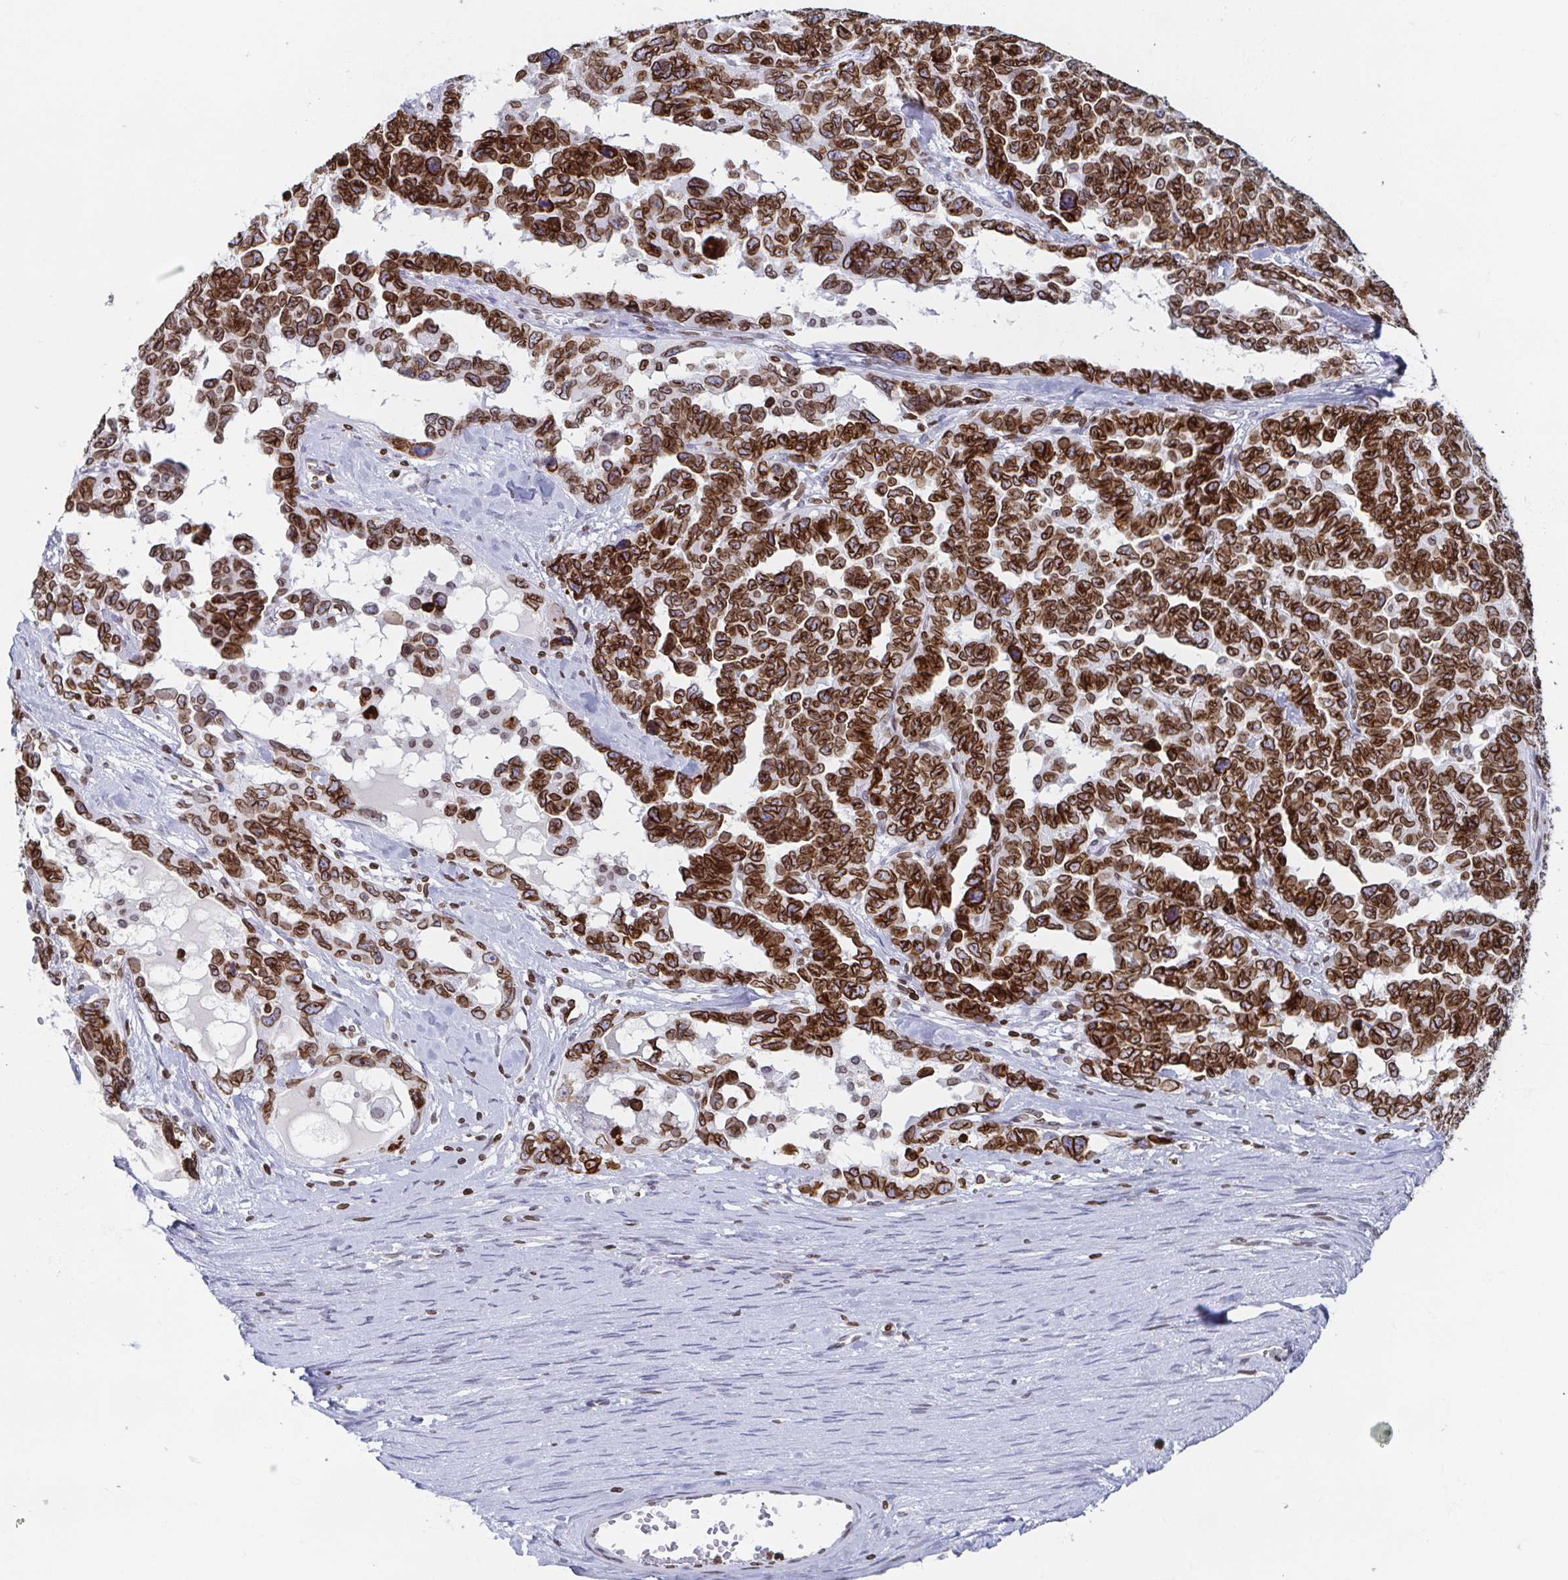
{"staining": {"intensity": "strong", "quantity": ">75%", "location": "cytoplasmic/membranous,nuclear"}, "tissue": "ovarian cancer", "cell_type": "Tumor cells", "image_type": "cancer", "snomed": [{"axis": "morphology", "description": "Cystadenocarcinoma, serous, NOS"}, {"axis": "topography", "description": "Ovary"}], "caption": "The histopathology image shows a brown stain indicating the presence of a protein in the cytoplasmic/membranous and nuclear of tumor cells in ovarian cancer.", "gene": "BTBD7", "patient": {"sex": "female", "age": 69}}